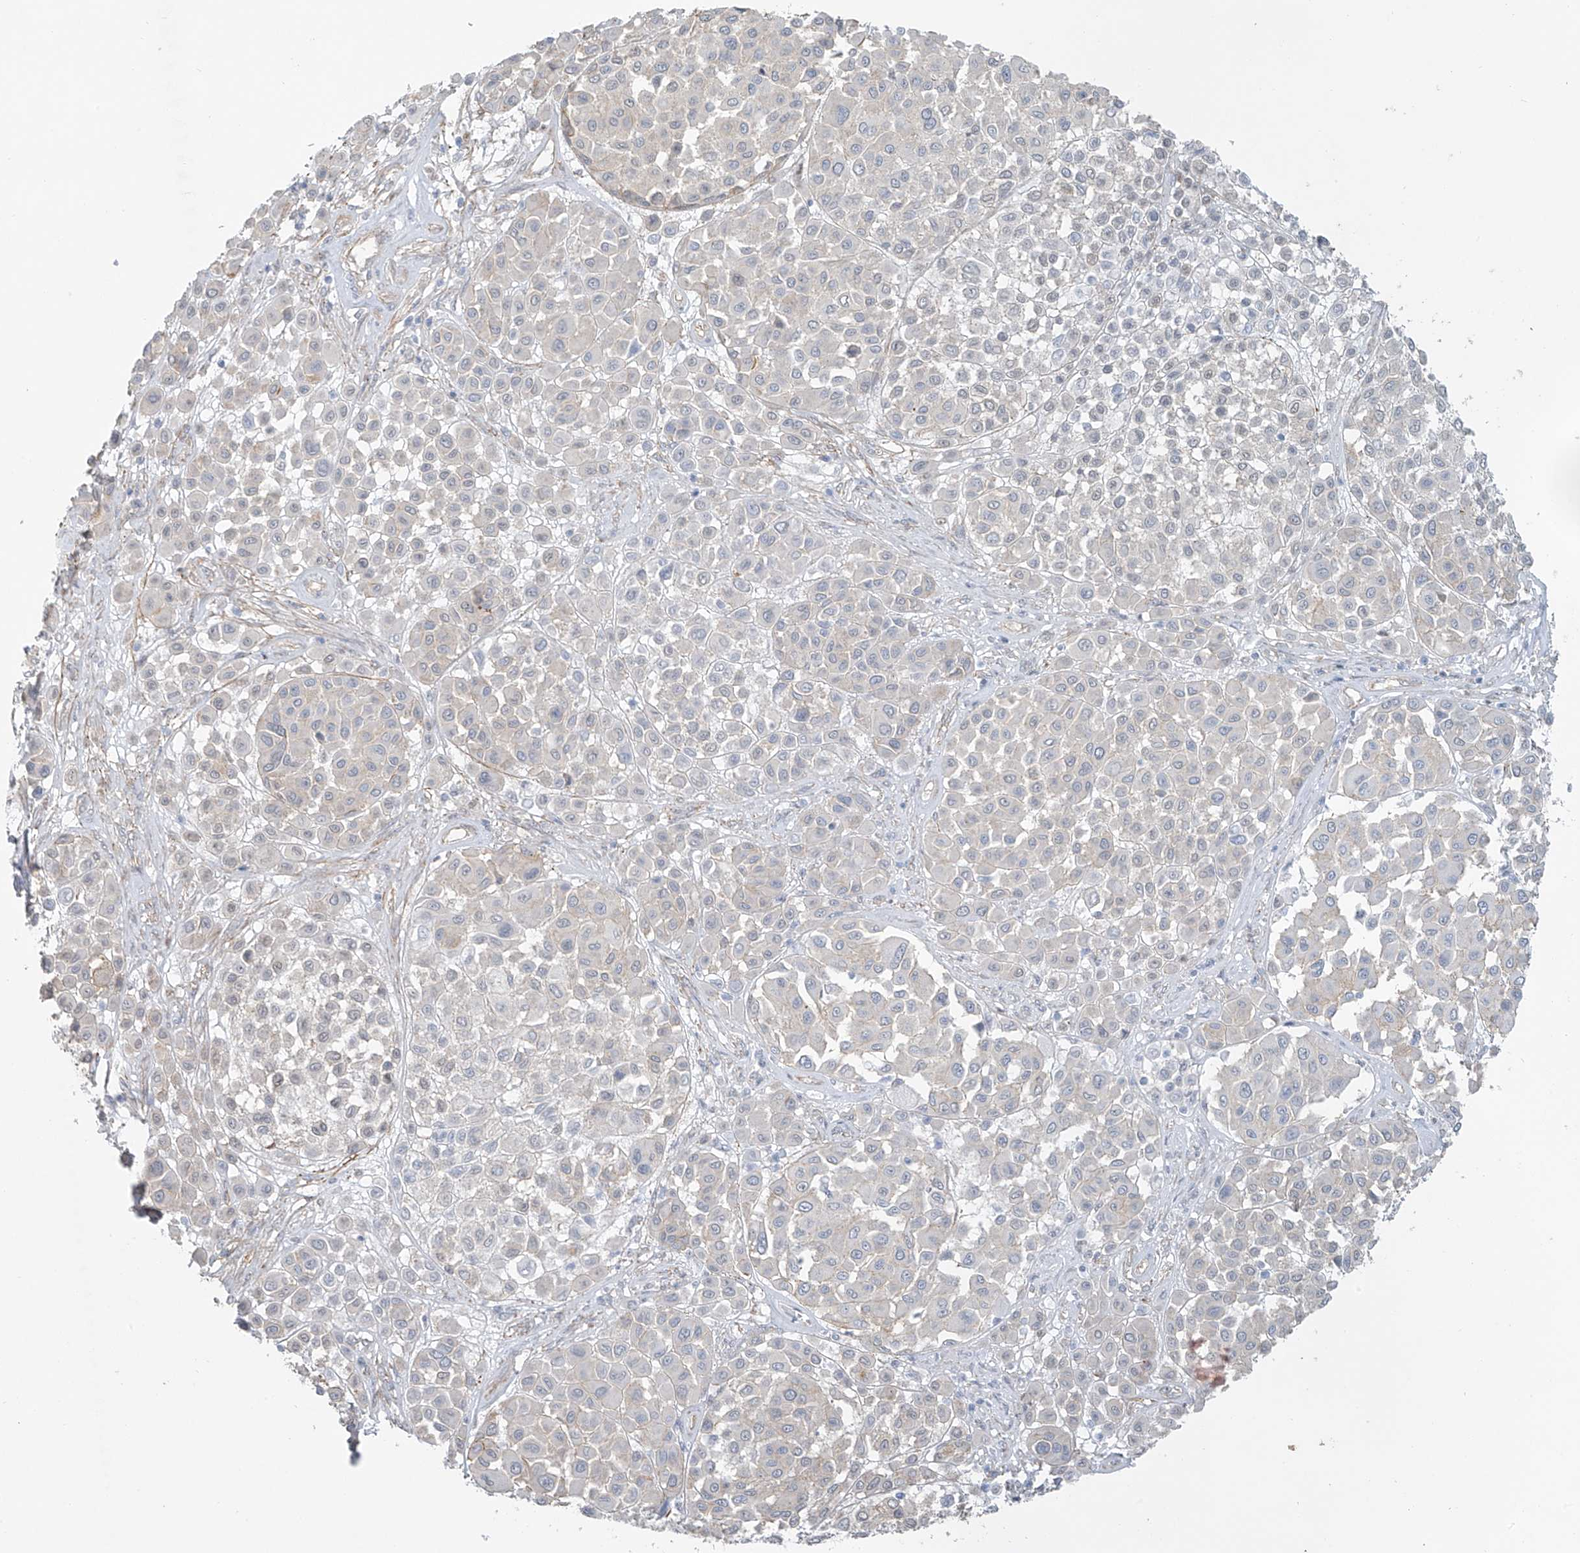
{"staining": {"intensity": "negative", "quantity": "none", "location": "none"}, "tissue": "melanoma", "cell_type": "Tumor cells", "image_type": "cancer", "snomed": [{"axis": "morphology", "description": "Malignant melanoma, Metastatic site"}, {"axis": "topography", "description": "Soft tissue"}], "caption": "This is a micrograph of immunohistochemistry (IHC) staining of malignant melanoma (metastatic site), which shows no positivity in tumor cells. Brightfield microscopy of immunohistochemistry stained with DAB (brown) and hematoxylin (blue), captured at high magnification.", "gene": "TUBE1", "patient": {"sex": "male", "age": 41}}